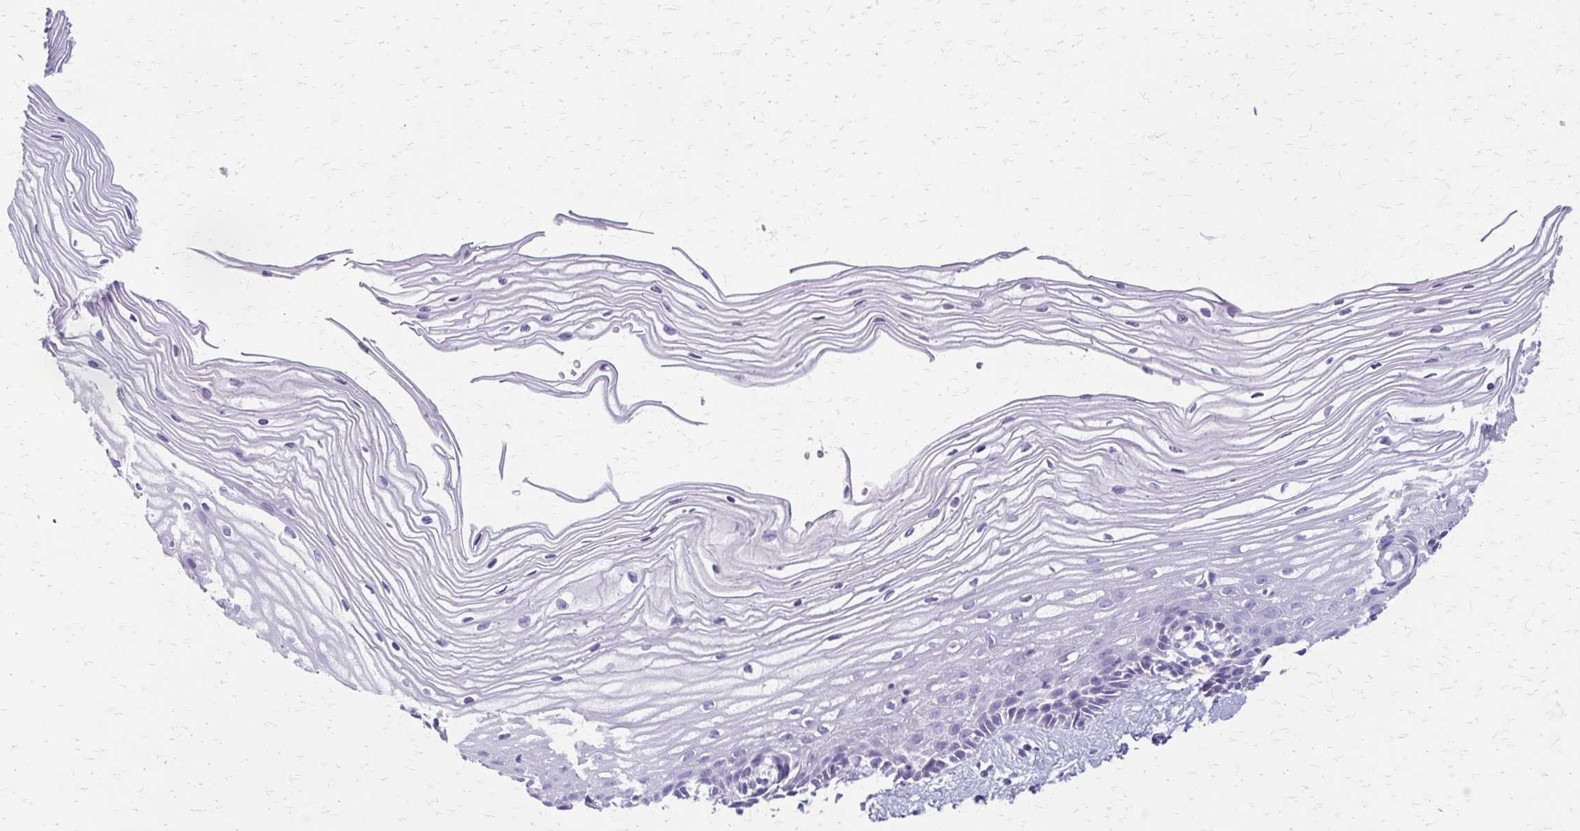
{"staining": {"intensity": "moderate", "quantity": "<25%", "location": "cytoplasmic/membranous"}, "tissue": "cervix", "cell_type": "Squamous epithelial cells", "image_type": "normal", "snomed": [{"axis": "morphology", "description": "Normal tissue, NOS"}, {"axis": "topography", "description": "Cervix"}], "caption": "Brown immunohistochemical staining in benign human cervix exhibits moderate cytoplasmic/membranous positivity in approximately <25% of squamous epithelial cells.", "gene": "ZSCAN5B", "patient": {"sex": "female", "age": 40}}